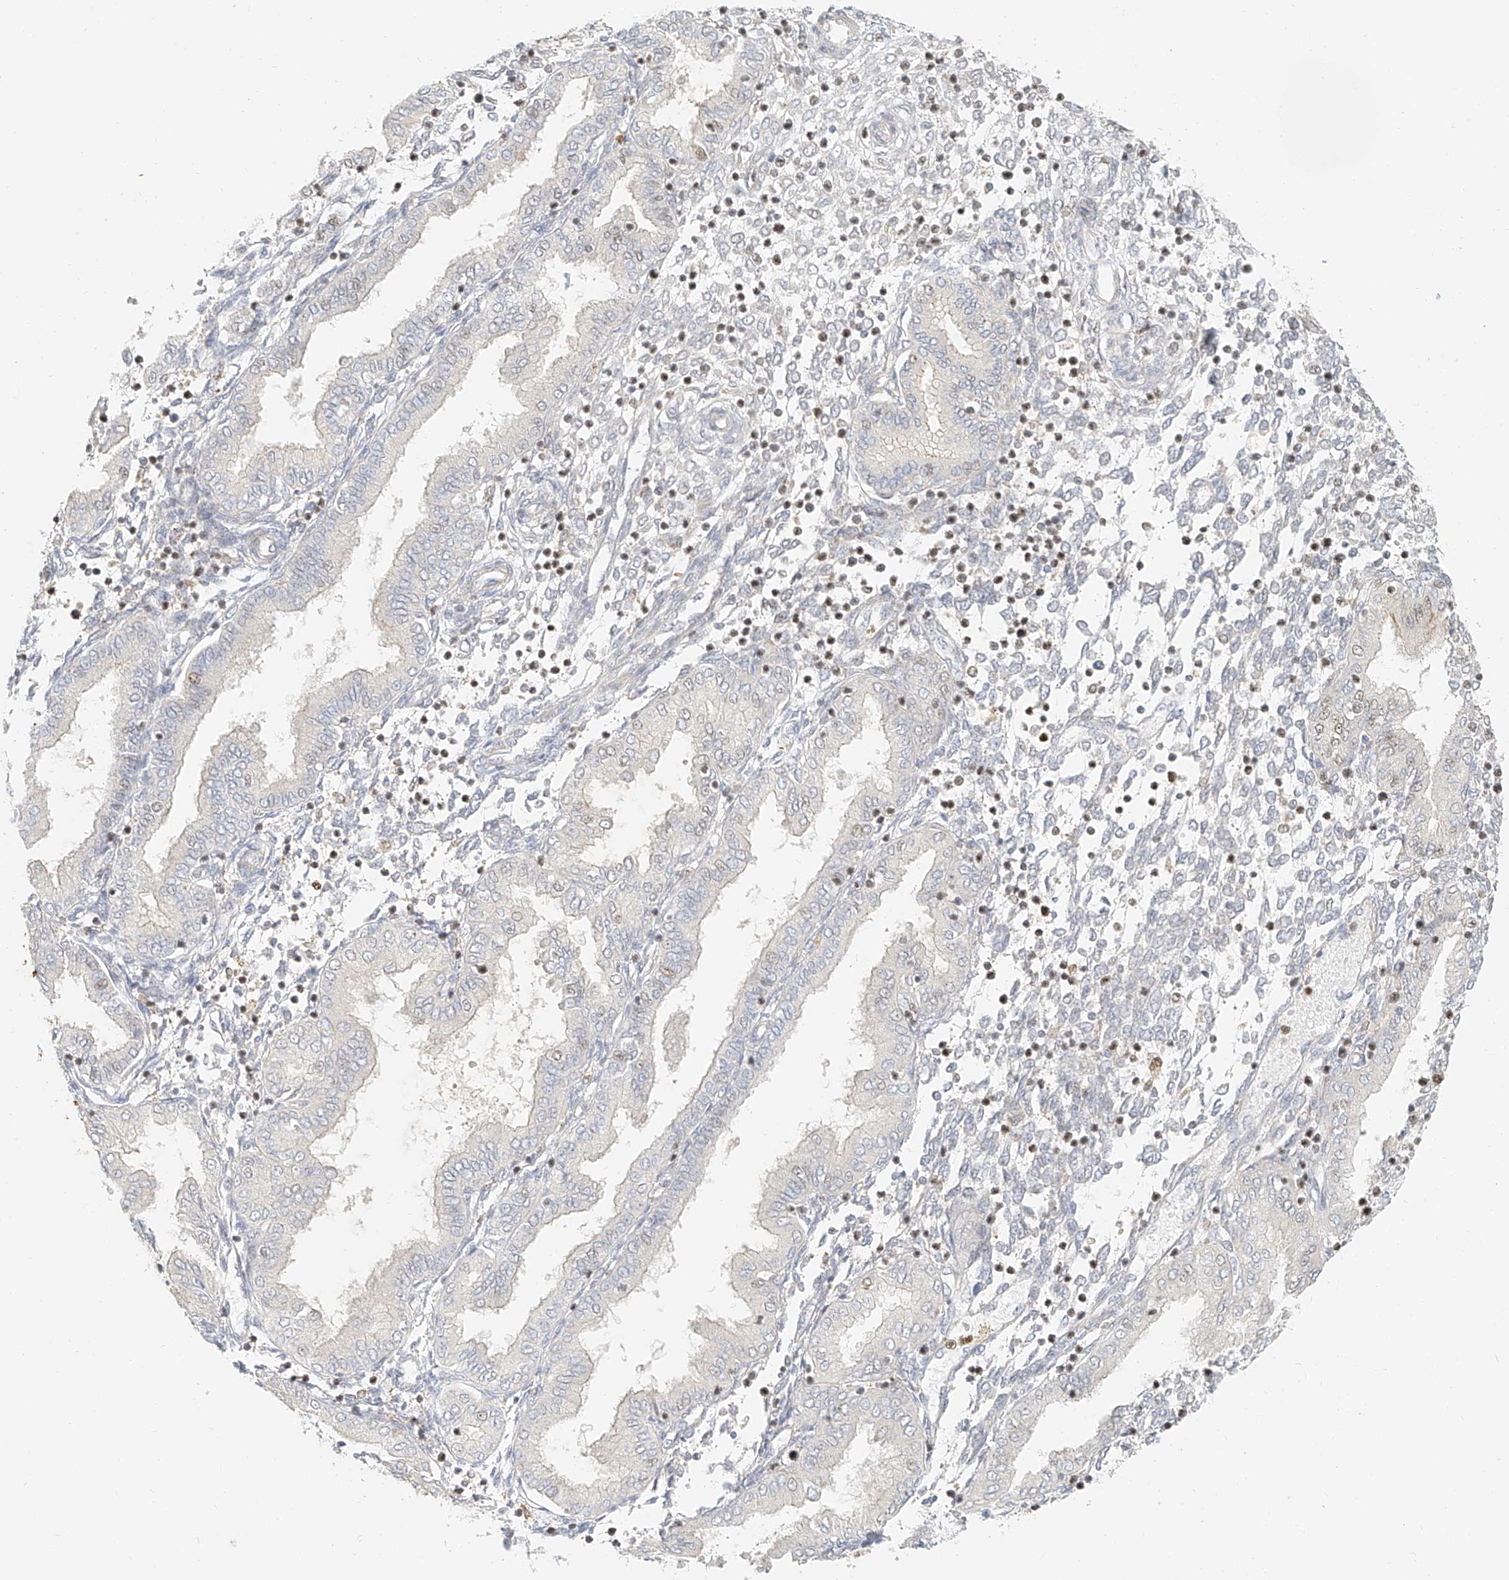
{"staining": {"intensity": "moderate", "quantity": "<25%", "location": "nuclear"}, "tissue": "endometrium", "cell_type": "Cells in endometrial stroma", "image_type": "normal", "snomed": [{"axis": "morphology", "description": "Normal tissue, NOS"}, {"axis": "topography", "description": "Endometrium"}], "caption": "Cells in endometrial stroma exhibit low levels of moderate nuclear staining in approximately <25% of cells in benign human endometrium.", "gene": "CXorf58", "patient": {"sex": "female", "age": 53}}